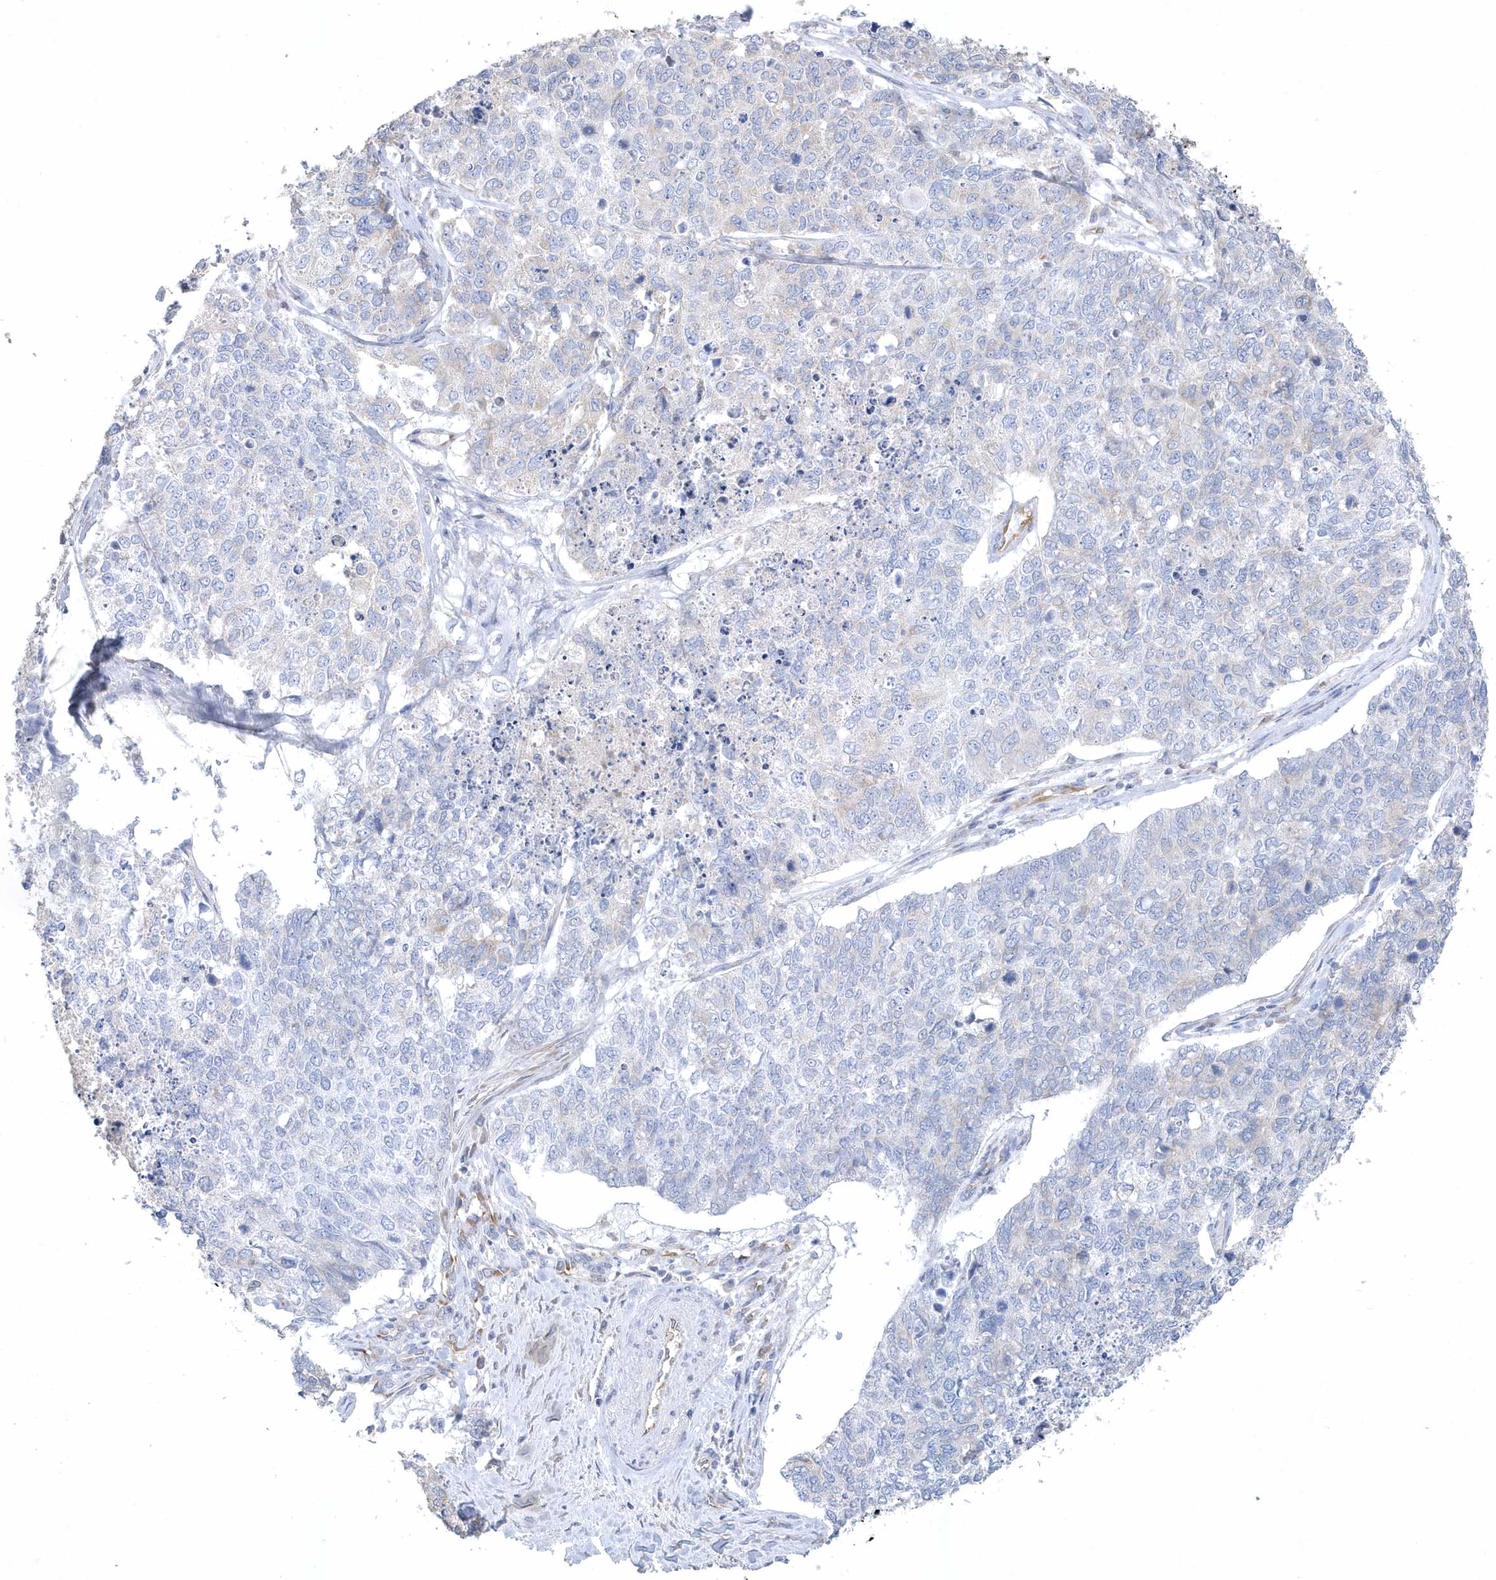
{"staining": {"intensity": "negative", "quantity": "none", "location": "none"}, "tissue": "cervical cancer", "cell_type": "Tumor cells", "image_type": "cancer", "snomed": [{"axis": "morphology", "description": "Squamous cell carcinoma, NOS"}, {"axis": "topography", "description": "Cervix"}], "caption": "Tumor cells show no significant protein positivity in cervical cancer. (DAB (3,3'-diaminobenzidine) IHC with hematoxylin counter stain).", "gene": "DGAT1", "patient": {"sex": "female", "age": 63}}